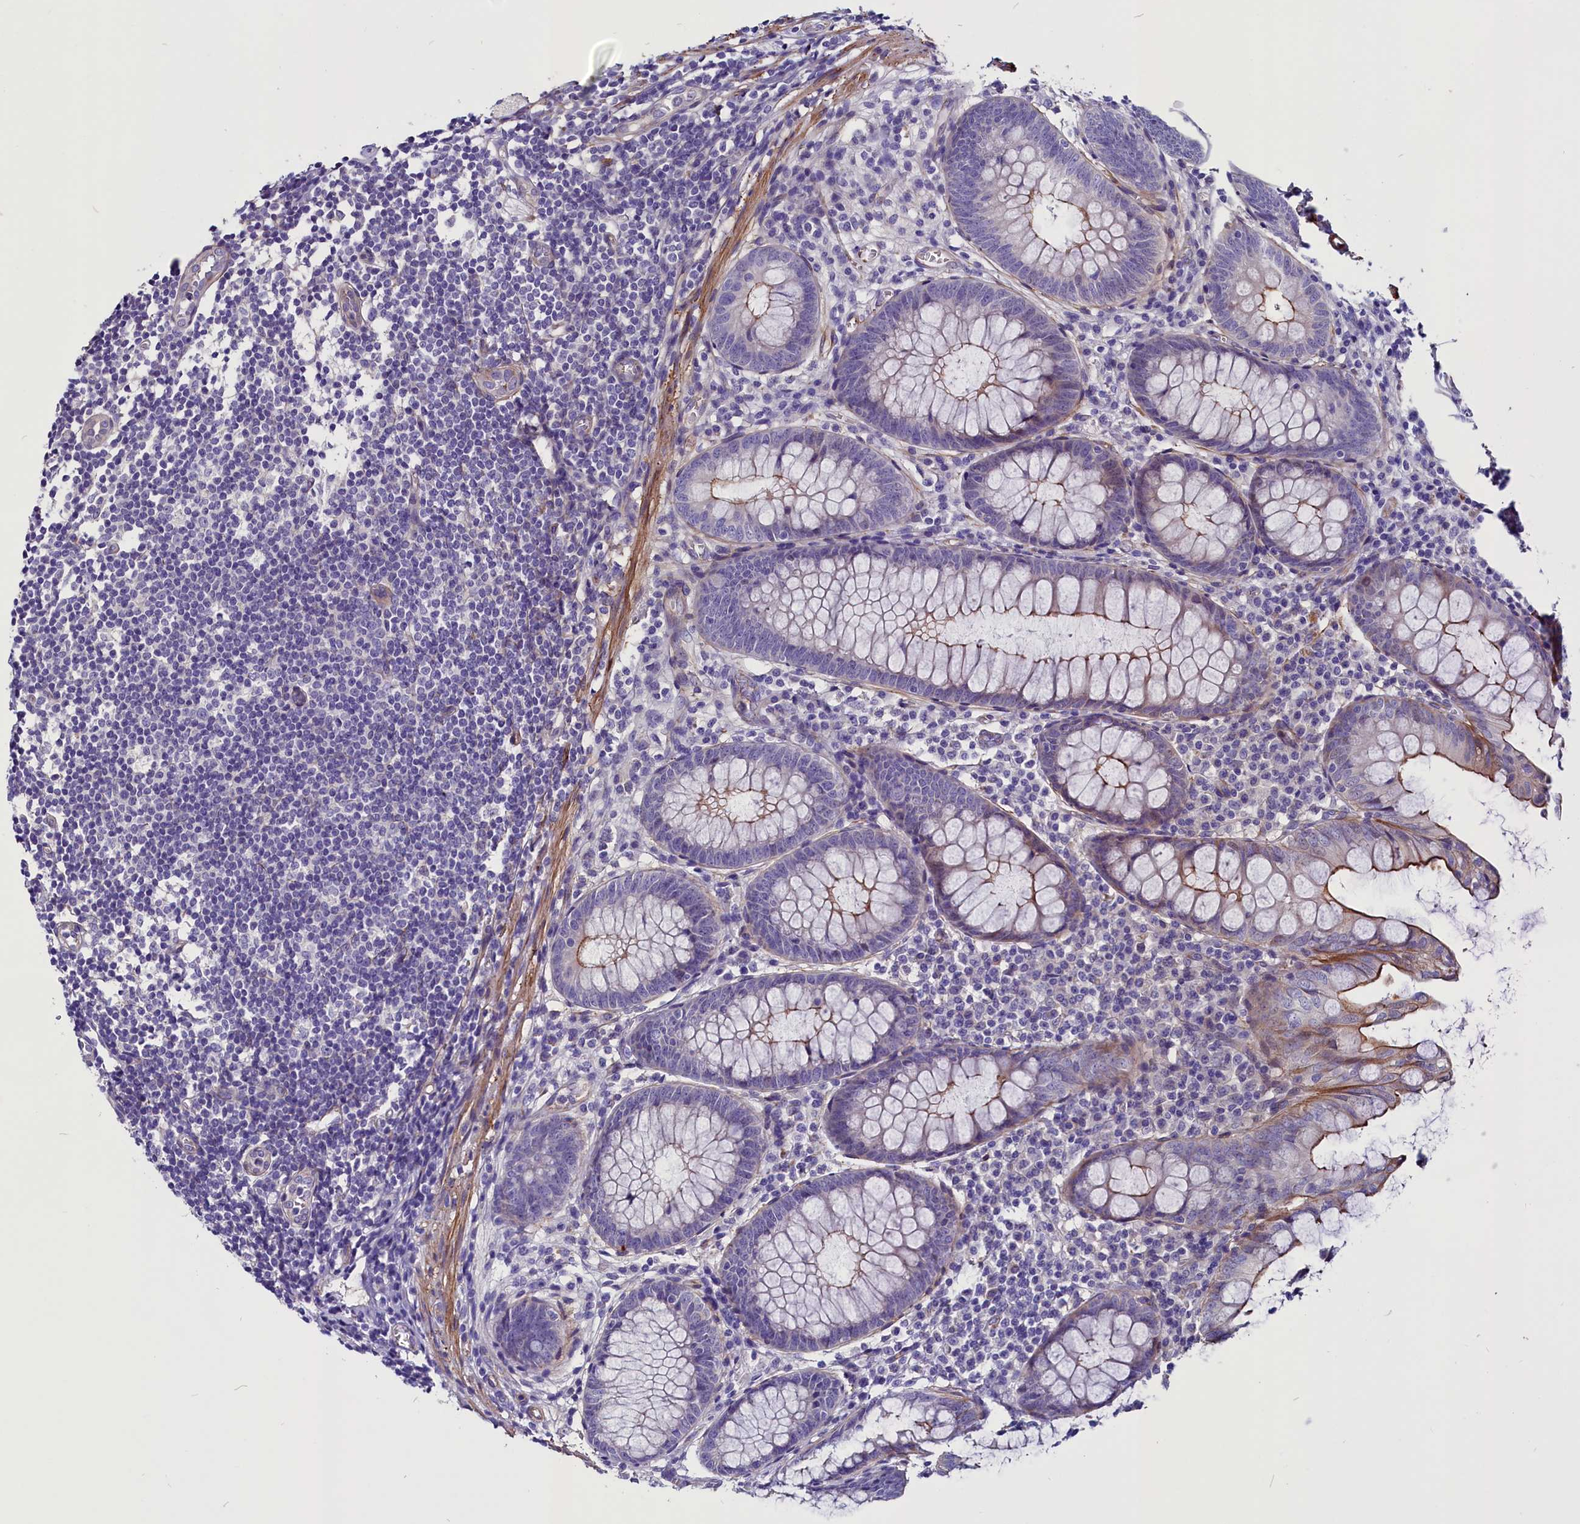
{"staining": {"intensity": "moderate", "quantity": "25%-75%", "location": "cytoplasmic/membranous"}, "tissue": "appendix", "cell_type": "Glandular cells", "image_type": "normal", "snomed": [{"axis": "morphology", "description": "Normal tissue, NOS"}, {"axis": "topography", "description": "Appendix"}], "caption": "Glandular cells show medium levels of moderate cytoplasmic/membranous staining in approximately 25%-75% of cells in normal human appendix. Using DAB (3,3'-diaminobenzidine) (brown) and hematoxylin (blue) stains, captured at high magnification using brightfield microscopy.", "gene": "ZNF749", "patient": {"sex": "female", "age": 51}}